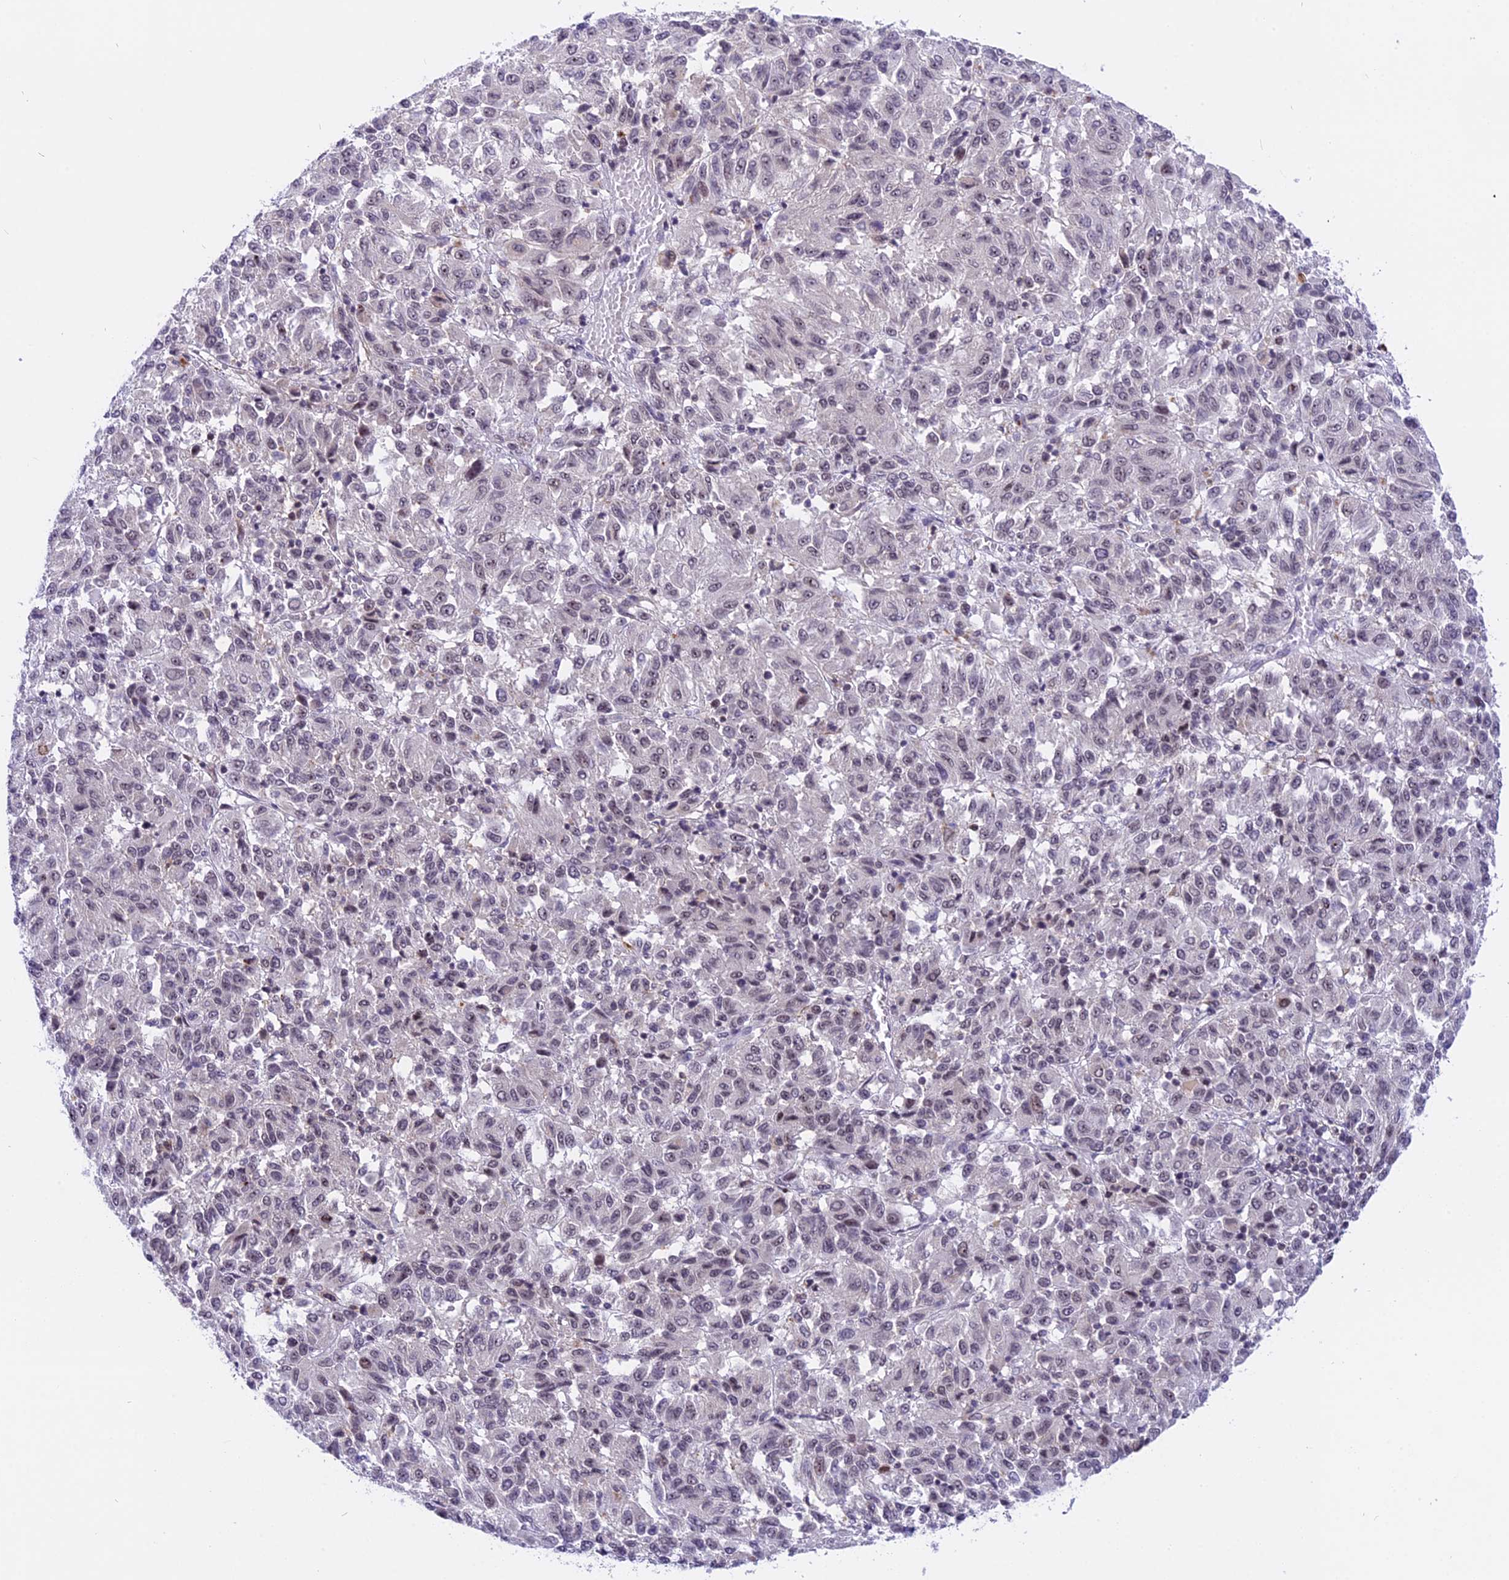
{"staining": {"intensity": "weak", "quantity": "<25%", "location": "nuclear"}, "tissue": "melanoma", "cell_type": "Tumor cells", "image_type": "cancer", "snomed": [{"axis": "morphology", "description": "Malignant melanoma, Metastatic site"}, {"axis": "topography", "description": "Lung"}], "caption": "Immunohistochemistry (IHC) image of neoplastic tissue: human malignant melanoma (metastatic site) stained with DAB (3,3'-diaminobenzidine) reveals no significant protein staining in tumor cells. (DAB IHC with hematoxylin counter stain).", "gene": "TADA3", "patient": {"sex": "male", "age": 64}}